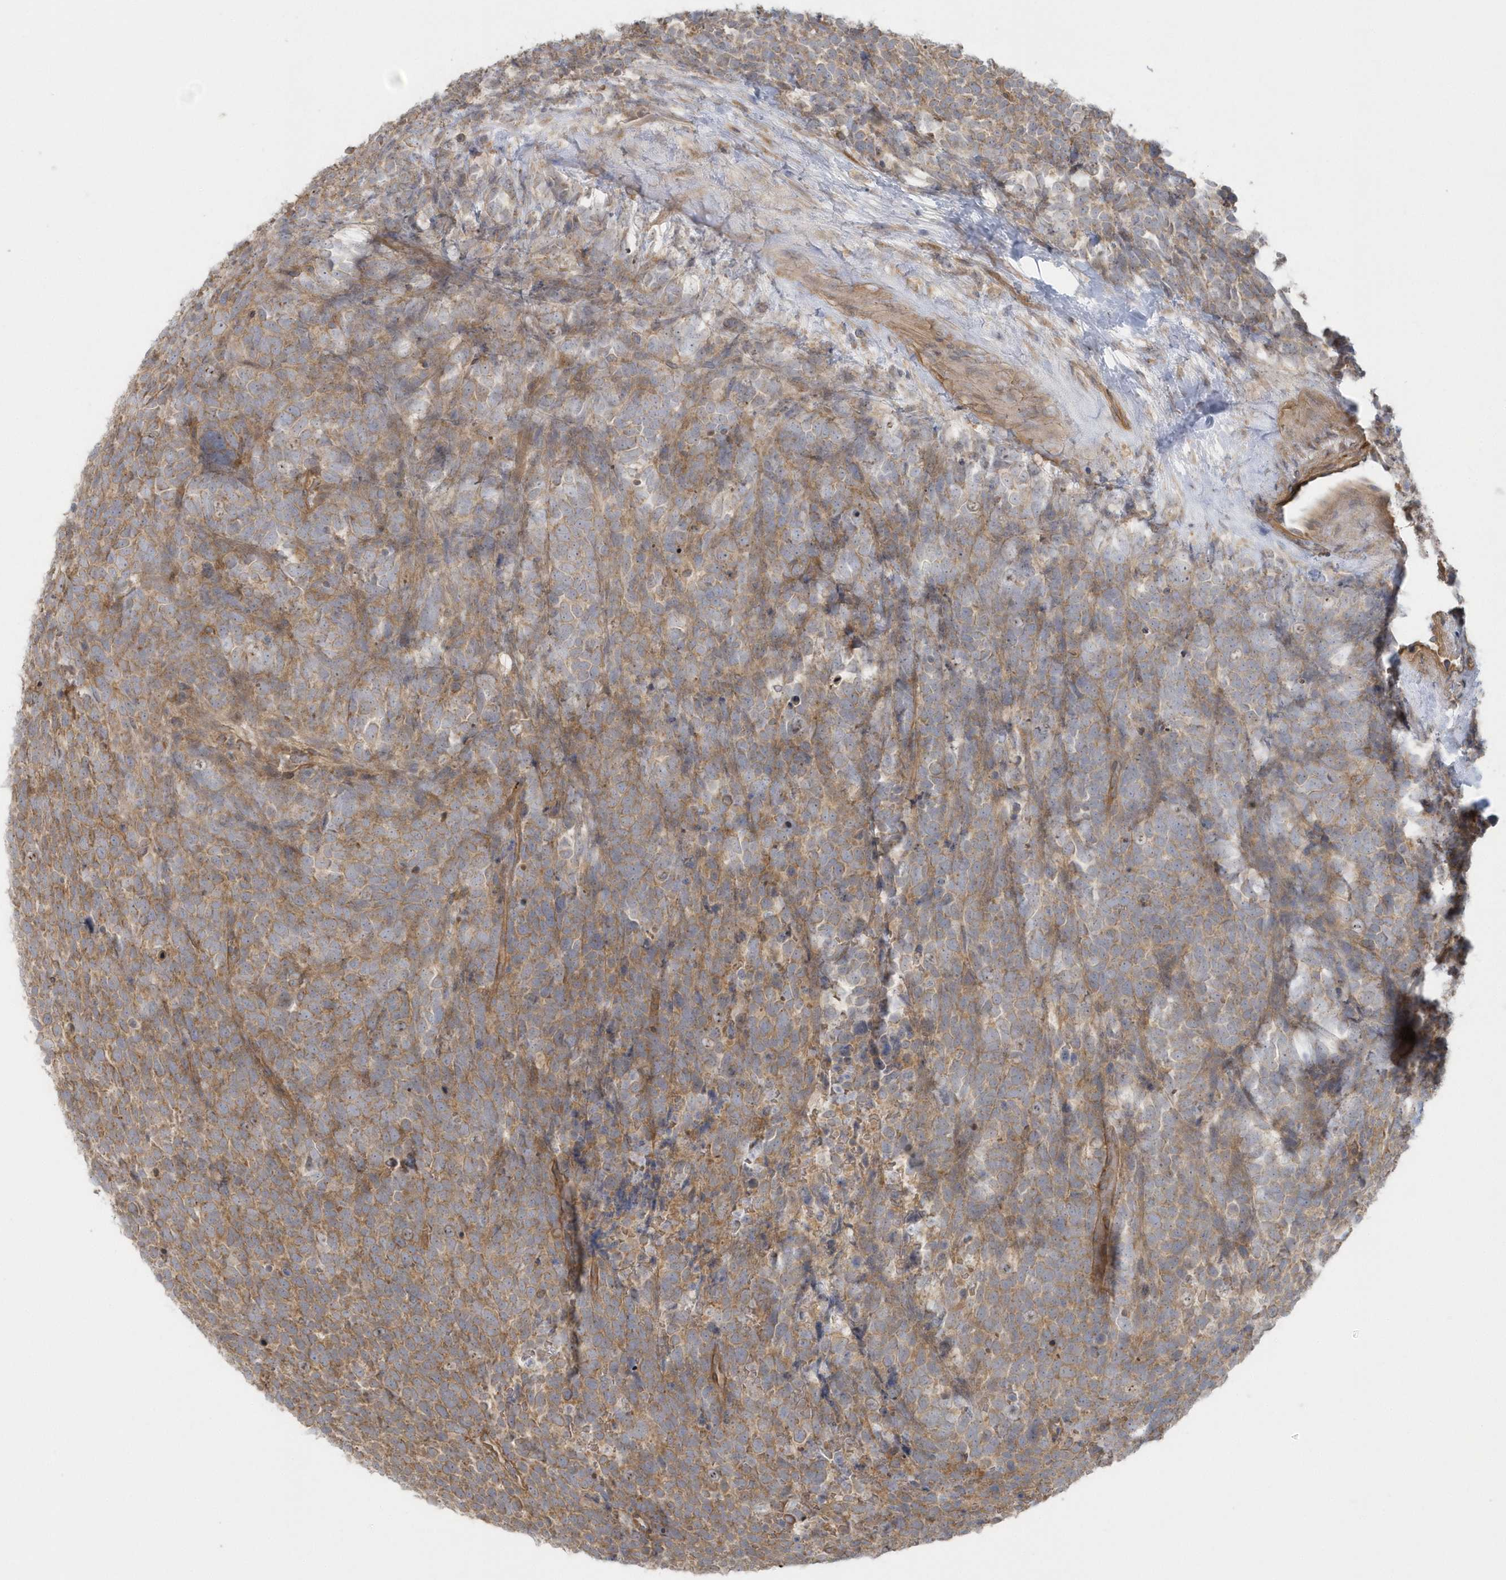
{"staining": {"intensity": "moderate", "quantity": "<25%", "location": "cytoplasmic/membranous"}, "tissue": "urothelial cancer", "cell_type": "Tumor cells", "image_type": "cancer", "snomed": [{"axis": "morphology", "description": "Urothelial carcinoma, High grade"}, {"axis": "topography", "description": "Urinary bladder"}], "caption": "Human urothelial cancer stained for a protein (brown) exhibits moderate cytoplasmic/membranous positive expression in about <25% of tumor cells.", "gene": "ACTR1A", "patient": {"sex": "female", "age": 82}}